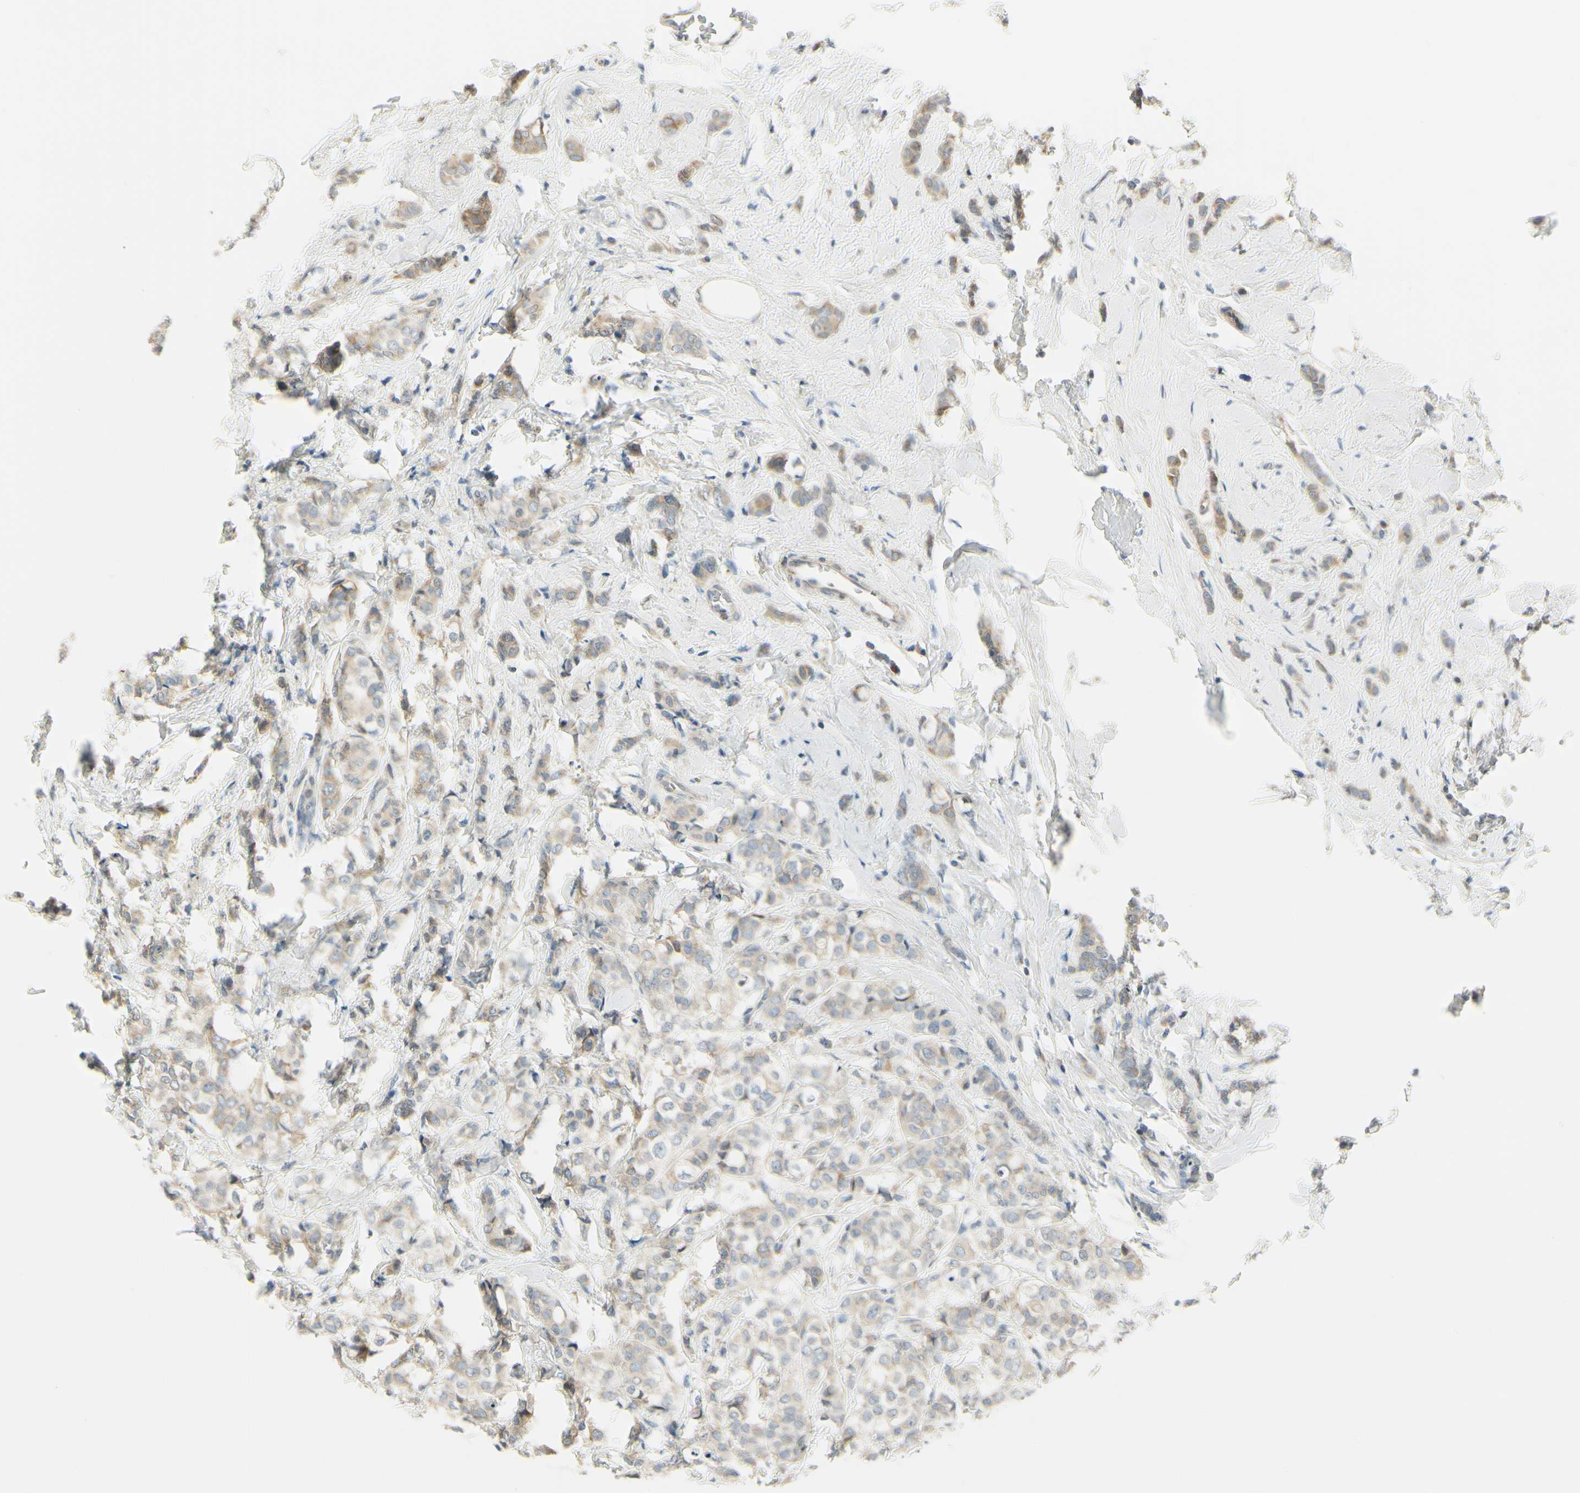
{"staining": {"intensity": "weak", "quantity": ">75%", "location": "cytoplasmic/membranous"}, "tissue": "breast cancer", "cell_type": "Tumor cells", "image_type": "cancer", "snomed": [{"axis": "morphology", "description": "Lobular carcinoma"}, {"axis": "topography", "description": "Breast"}], "caption": "Brown immunohistochemical staining in human lobular carcinoma (breast) reveals weak cytoplasmic/membranous expression in about >75% of tumor cells.", "gene": "IGDCC4", "patient": {"sex": "female", "age": 60}}